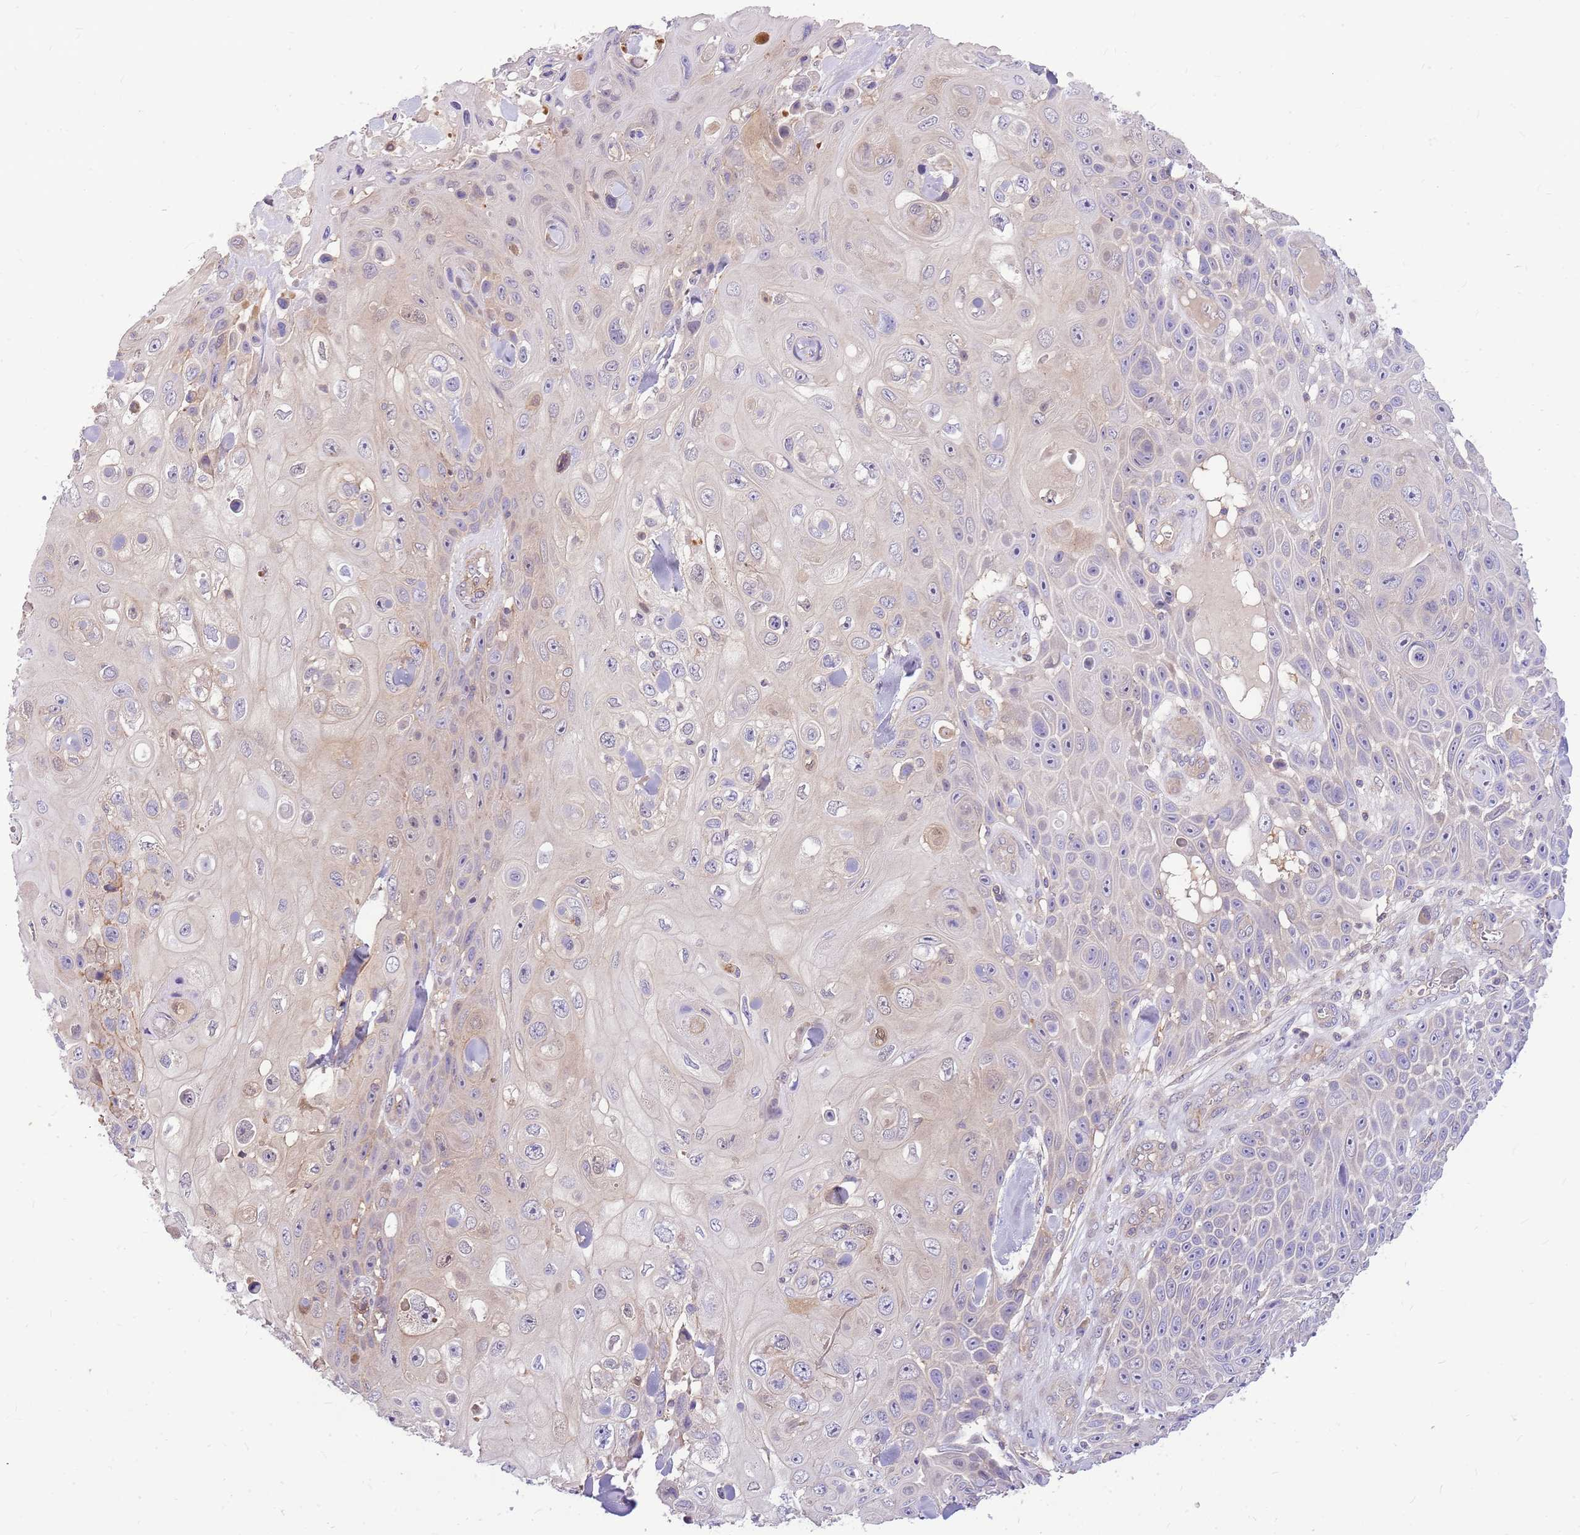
{"staining": {"intensity": "weak", "quantity": "<25%", "location": "cytoplasmic/membranous"}, "tissue": "skin cancer", "cell_type": "Tumor cells", "image_type": "cancer", "snomed": [{"axis": "morphology", "description": "Squamous cell carcinoma, NOS"}, {"axis": "topography", "description": "Skin"}], "caption": "DAB immunohistochemical staining of skin cancer (squamous cell carcinoma) displays no significant expression in tumor cells.", "gene": "MVD", "patient": {"sex": "male", "age": 82}}